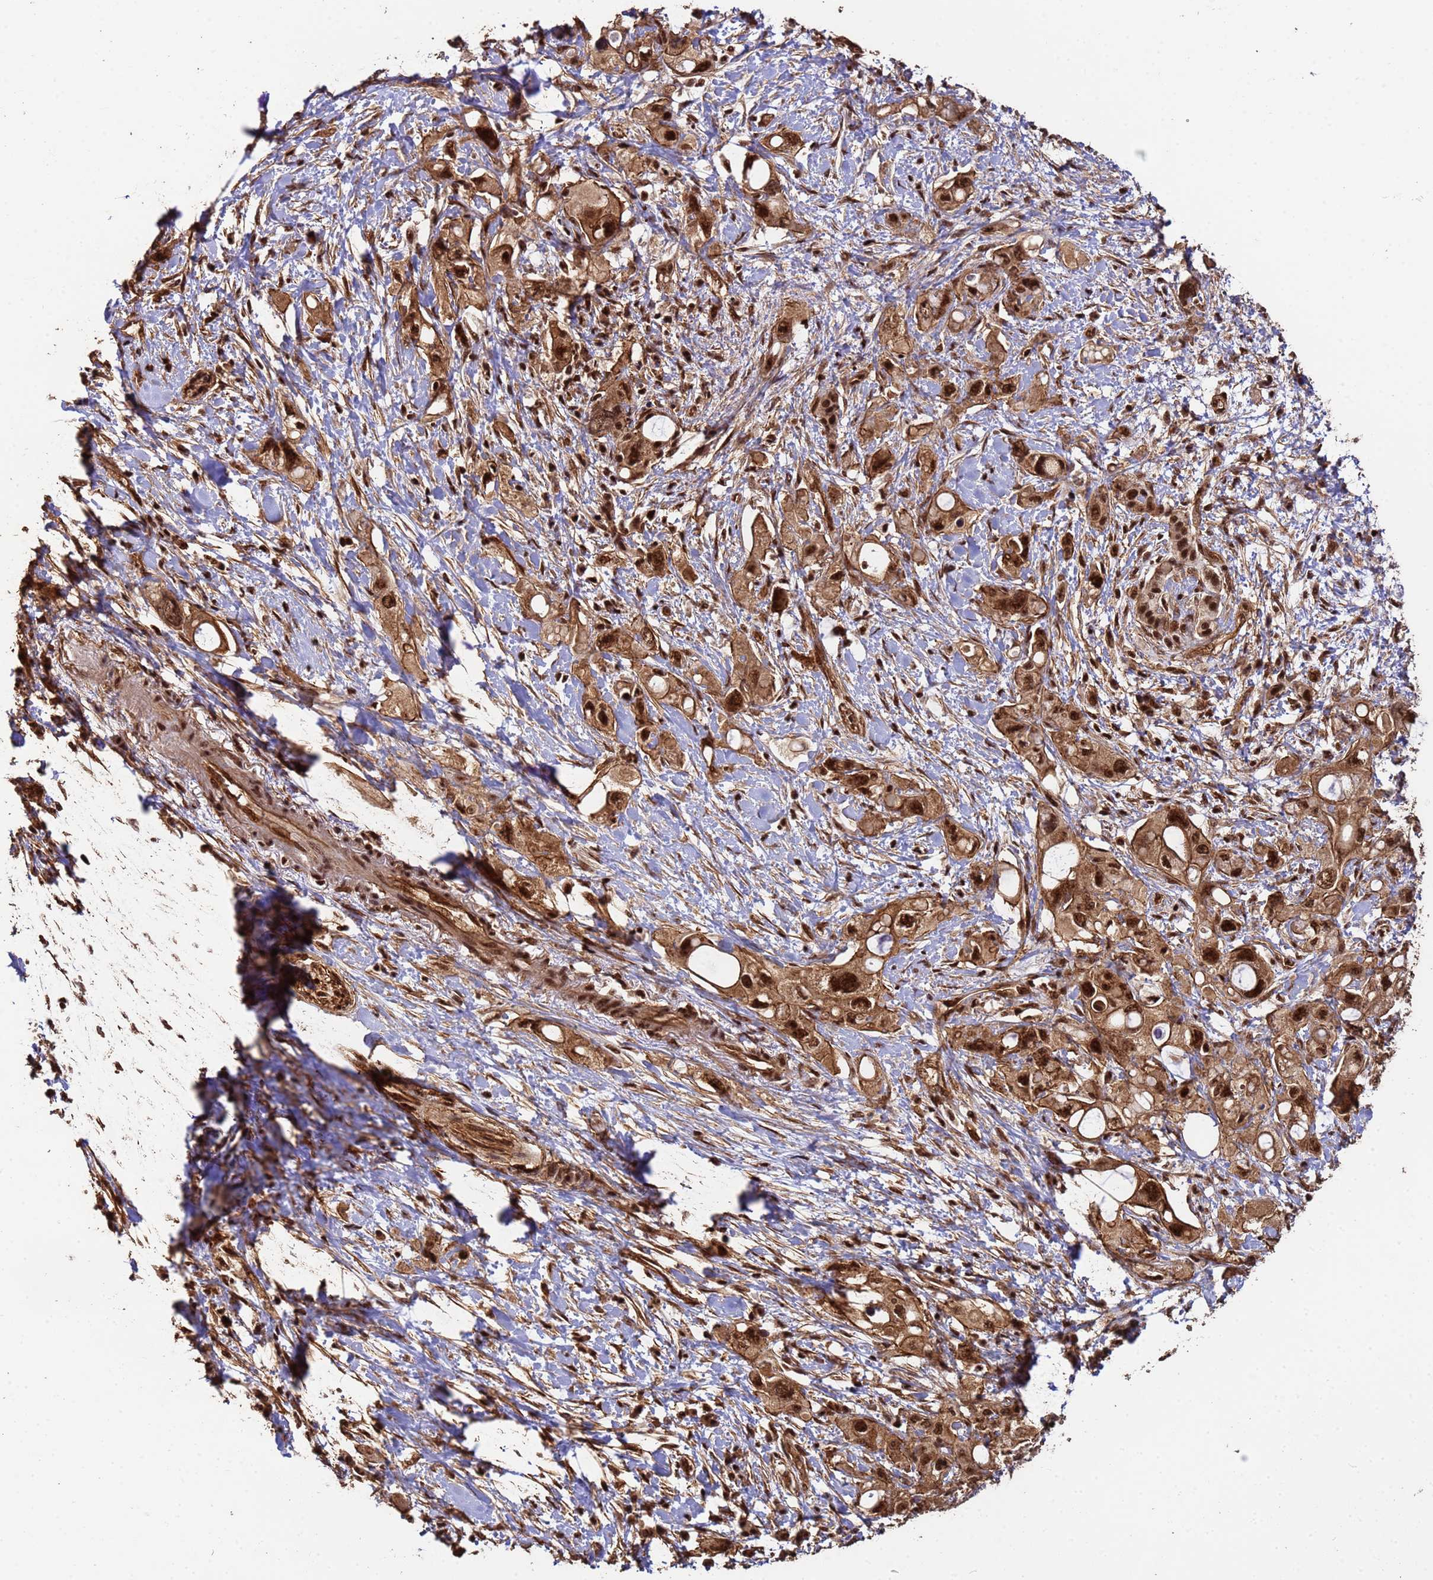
{"staining": {"intensity": "strong", "quantity": ">75%", "location": "cytoplasmic/membranous,nuclear"}, "tissue": "pancreatic cancer", "cell_type": "Tumor cells", "image_type": "cancer", "snomed": [{"axis": "morphology", "description": "Adenocarcinoma, NOS"}, {"axis": "topography", "description": "Pancreas"}], "caption": "Immunohistochemistry of pancreatic adenocarcinoma displays high levels of strong cytoplasmic/membranous and nuclear expression in approximately >75% of tumor cells.", "gene": "SYF2", "patient": {"sex": "female", "age": 56}}